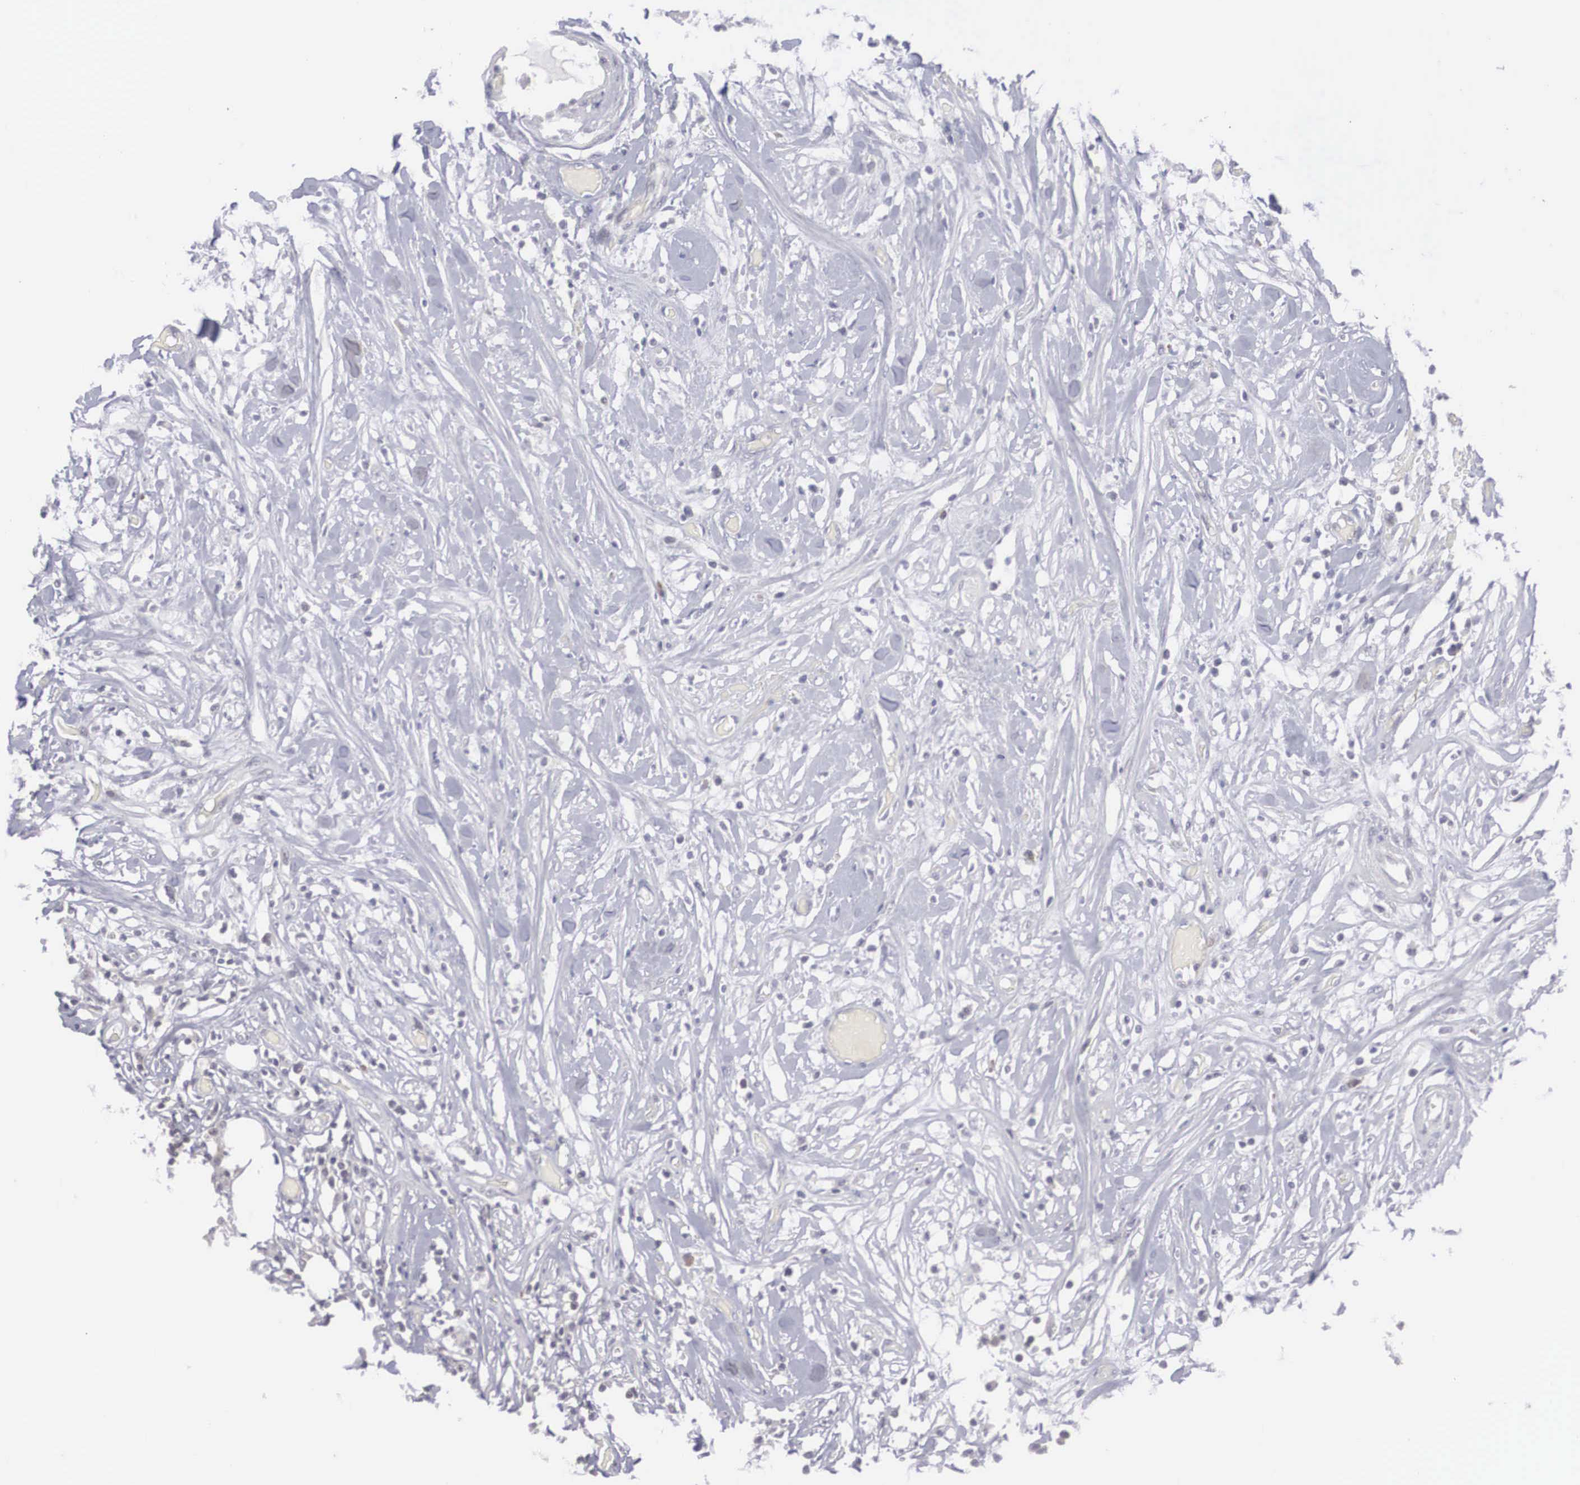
{"staining": {"intensity": "negative", "quantity": "none", "location": "none"}, "tissue": "lymphoma", "cell_type": "Tumor cells", "image_type": "cancer", "snomed": [{"axis": "morphology", "description": "Malignant lymphoma, non-Hodgkin's type, High grade"}, {"axis": "topography", "description": "Colon"}], "caption": "Tumor cells show no significant protein positivity in lymphoma.", "gene": "WDR89", "patient": {"sex": "male", "age": 82}}